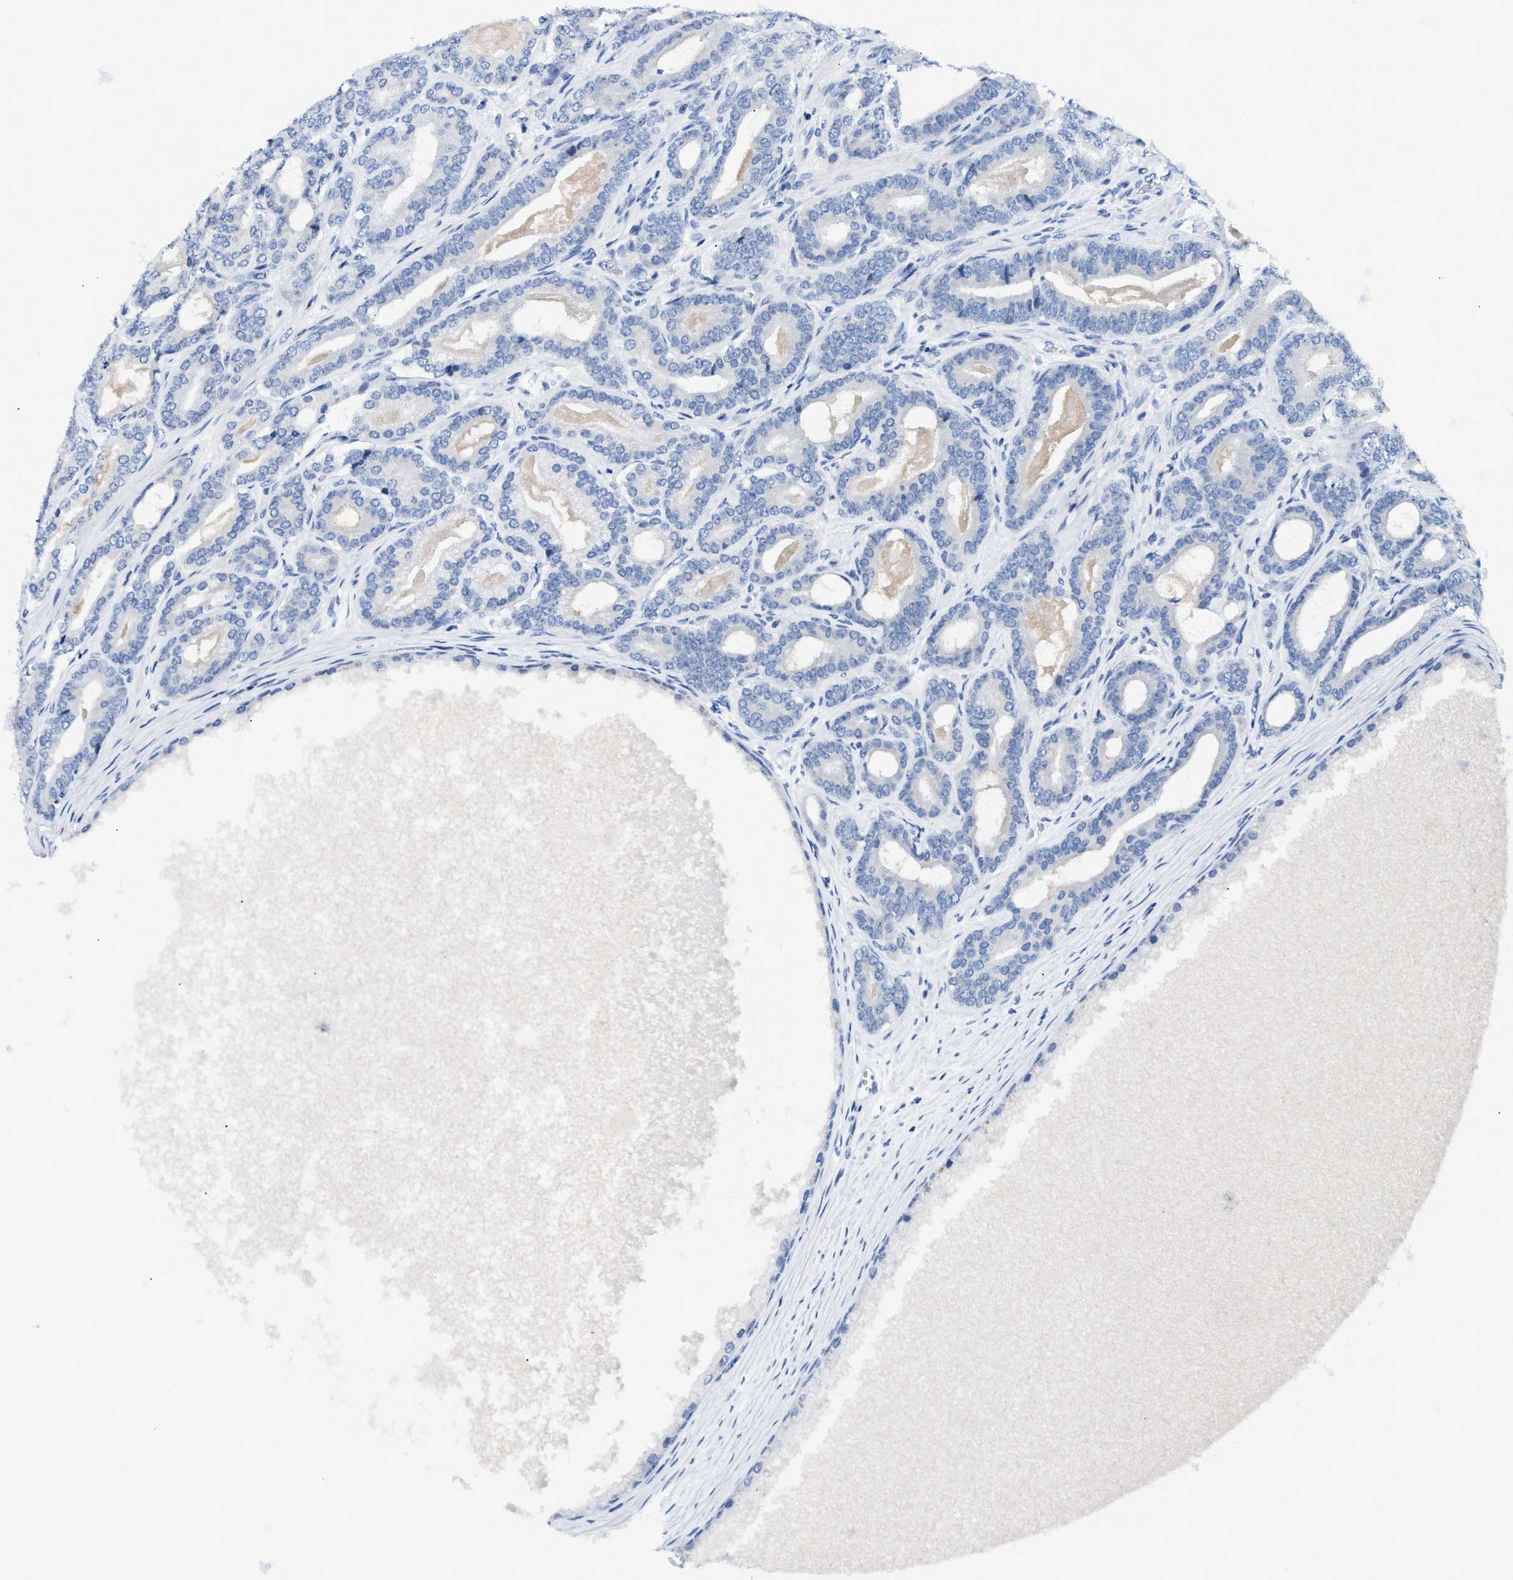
{"staining": {"intensity": "negative", "quantity": "none", "location": "none"}, "tissue": "prostate cancer", "cell_type": "Tumor cells", "image_type": "cancer", "snomed": [{"axis": "morphology", "description": "Adenocarcinoma, High grade"}, {"axis": "topography", "description": "Prostate"}], "caption": "IHC image of human prostate adenocarcinoma (high-grade) stained for a protein (brown), which exhibits no staining in tumor cells.", "gene": "IL17RC", "patient": {"sex": "male", "age": 60}}